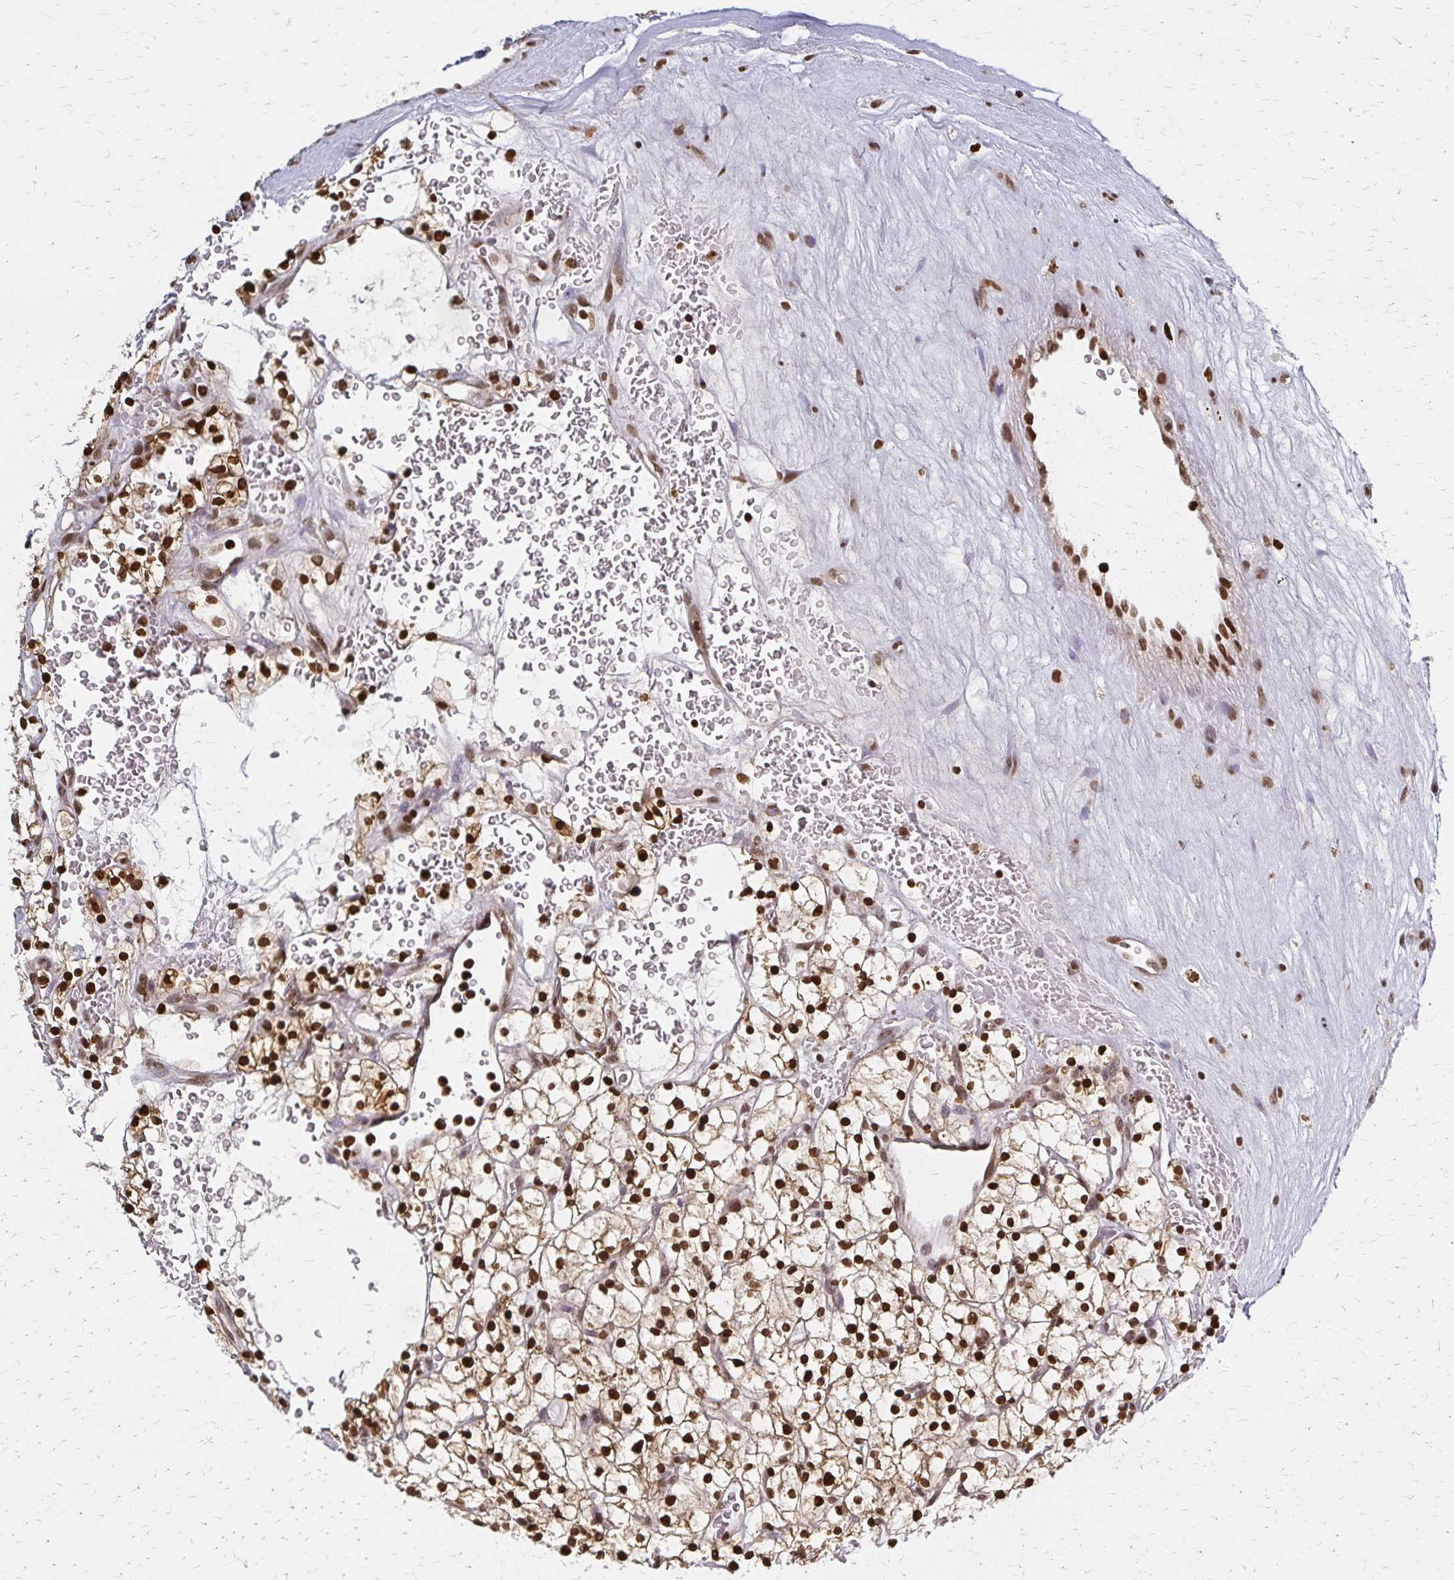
{"staining": {"intensity": "strong", "quantity": ">75%", "location": "cytoplasmic/membranous,nuclear"}, "tissue": "renal cancer", "cell_type": "Tumor cells", "image_type": "cancer", "snomed": [{"axis": "morphology", "description": "Adenocarcinoma, NOS"}, {"axis": "topography", "description": "Kidney"}], "caption": "Immunohistochemical staining of adenocarcinoma (renal) reveals strong cytoplasmic/membranous and nuclear protein staining in approximately >75% of tumor cells.", "gene": "HOXA9", "patient": {"sex": "female", "age": 64}}